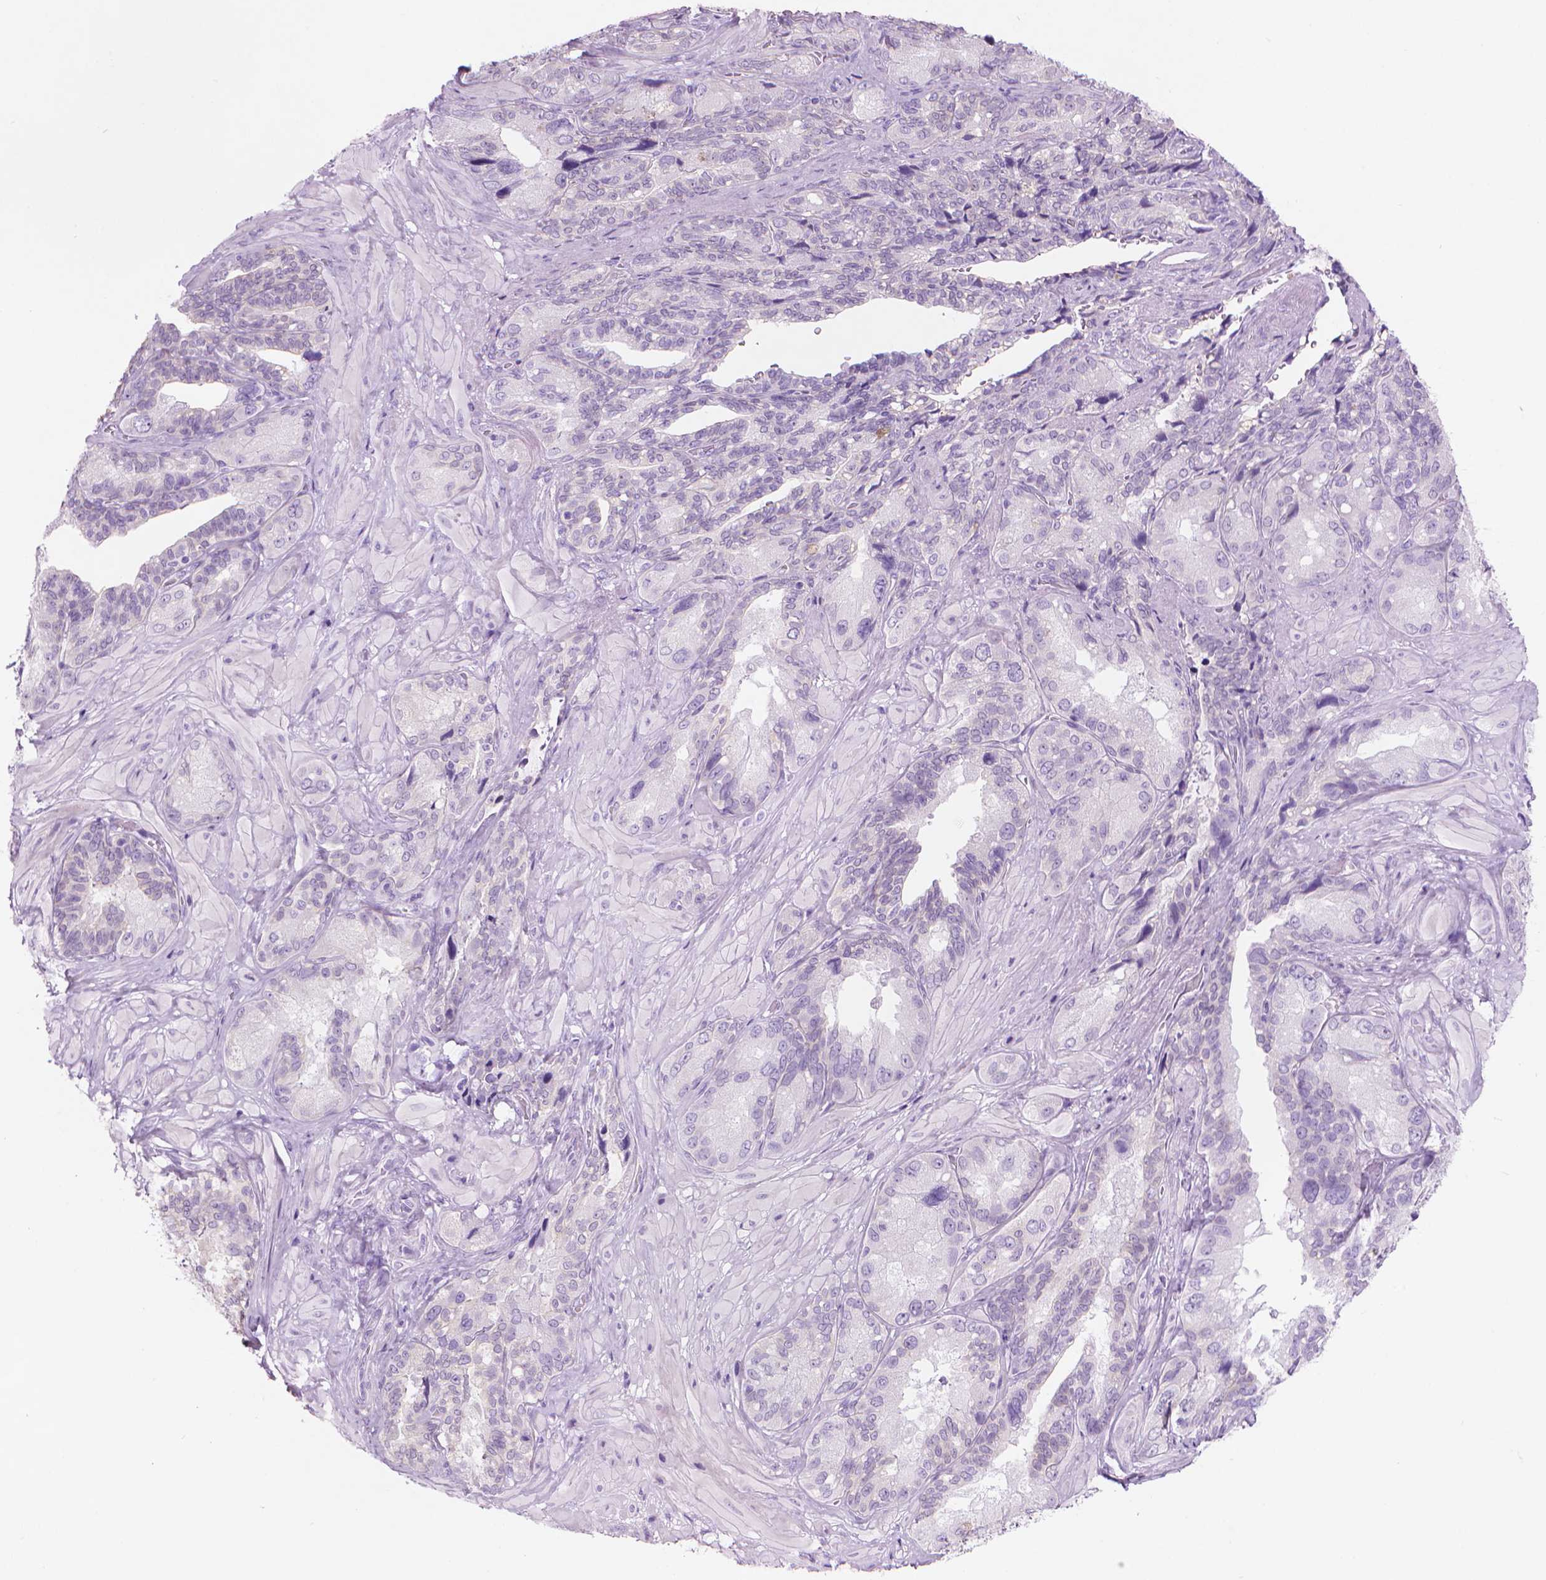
{"staining": {"intensity": "negative", "quantity": "none", "location": "none"}, "tissue": "seminal vesicle", "cell_type": "Glandular cells", "image_type": "normal", "snomed": [{"axis": "morphology", "description": "Normal tissue, NOS"}, {"axis": "topography", "description": "Seminal veicle"}], "caption": "Glandular cells are negative for brown protein staining in benign seminal vesicle. Nuclei are stained in blue.", "gene": "TTC29", "patient": {"sex": "male", "age": 69}}